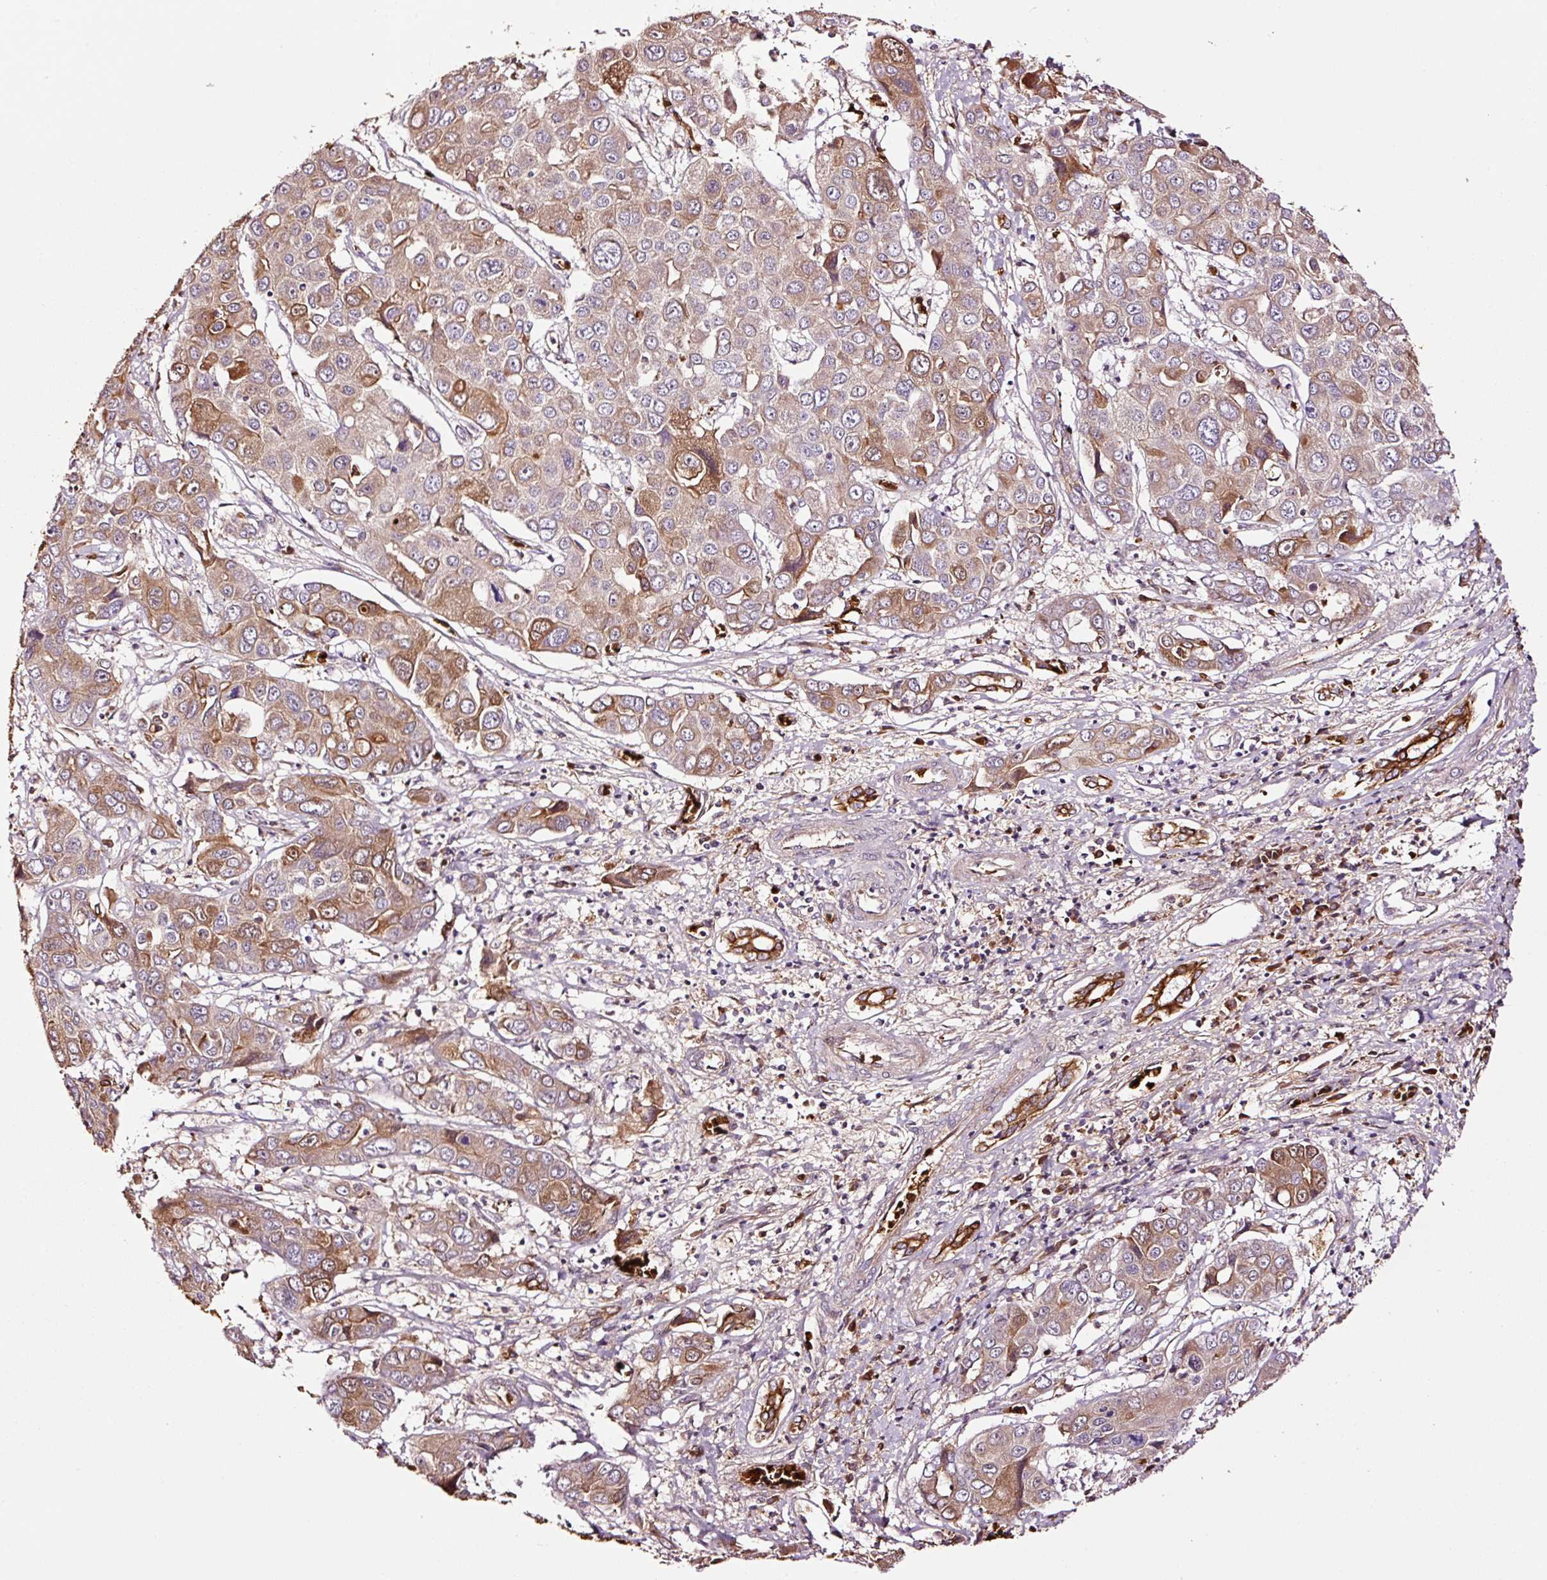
{"staining": {"intensity": "moderate", "quantity": "25%-75%", "location": "cytoplasmic/membranous"}, "tissue": "liver cancer", "cell_type": "Tumor cells", "image_type": "cancer", "snomed": [{"axis": "morphology", "description": "Cholangiocarcinoma"}, {"axis": "topography", "description": "Liver"}], "caption": "Brown immunohistochemical staining in human liver cancer (cholangiocarcinoma) shows moderate cytoplasmic/membranous expression in about 25%-75% of tumor cells.", "gene": "PGLYRP2", "patient": {"sex": "male", "age": 67}}